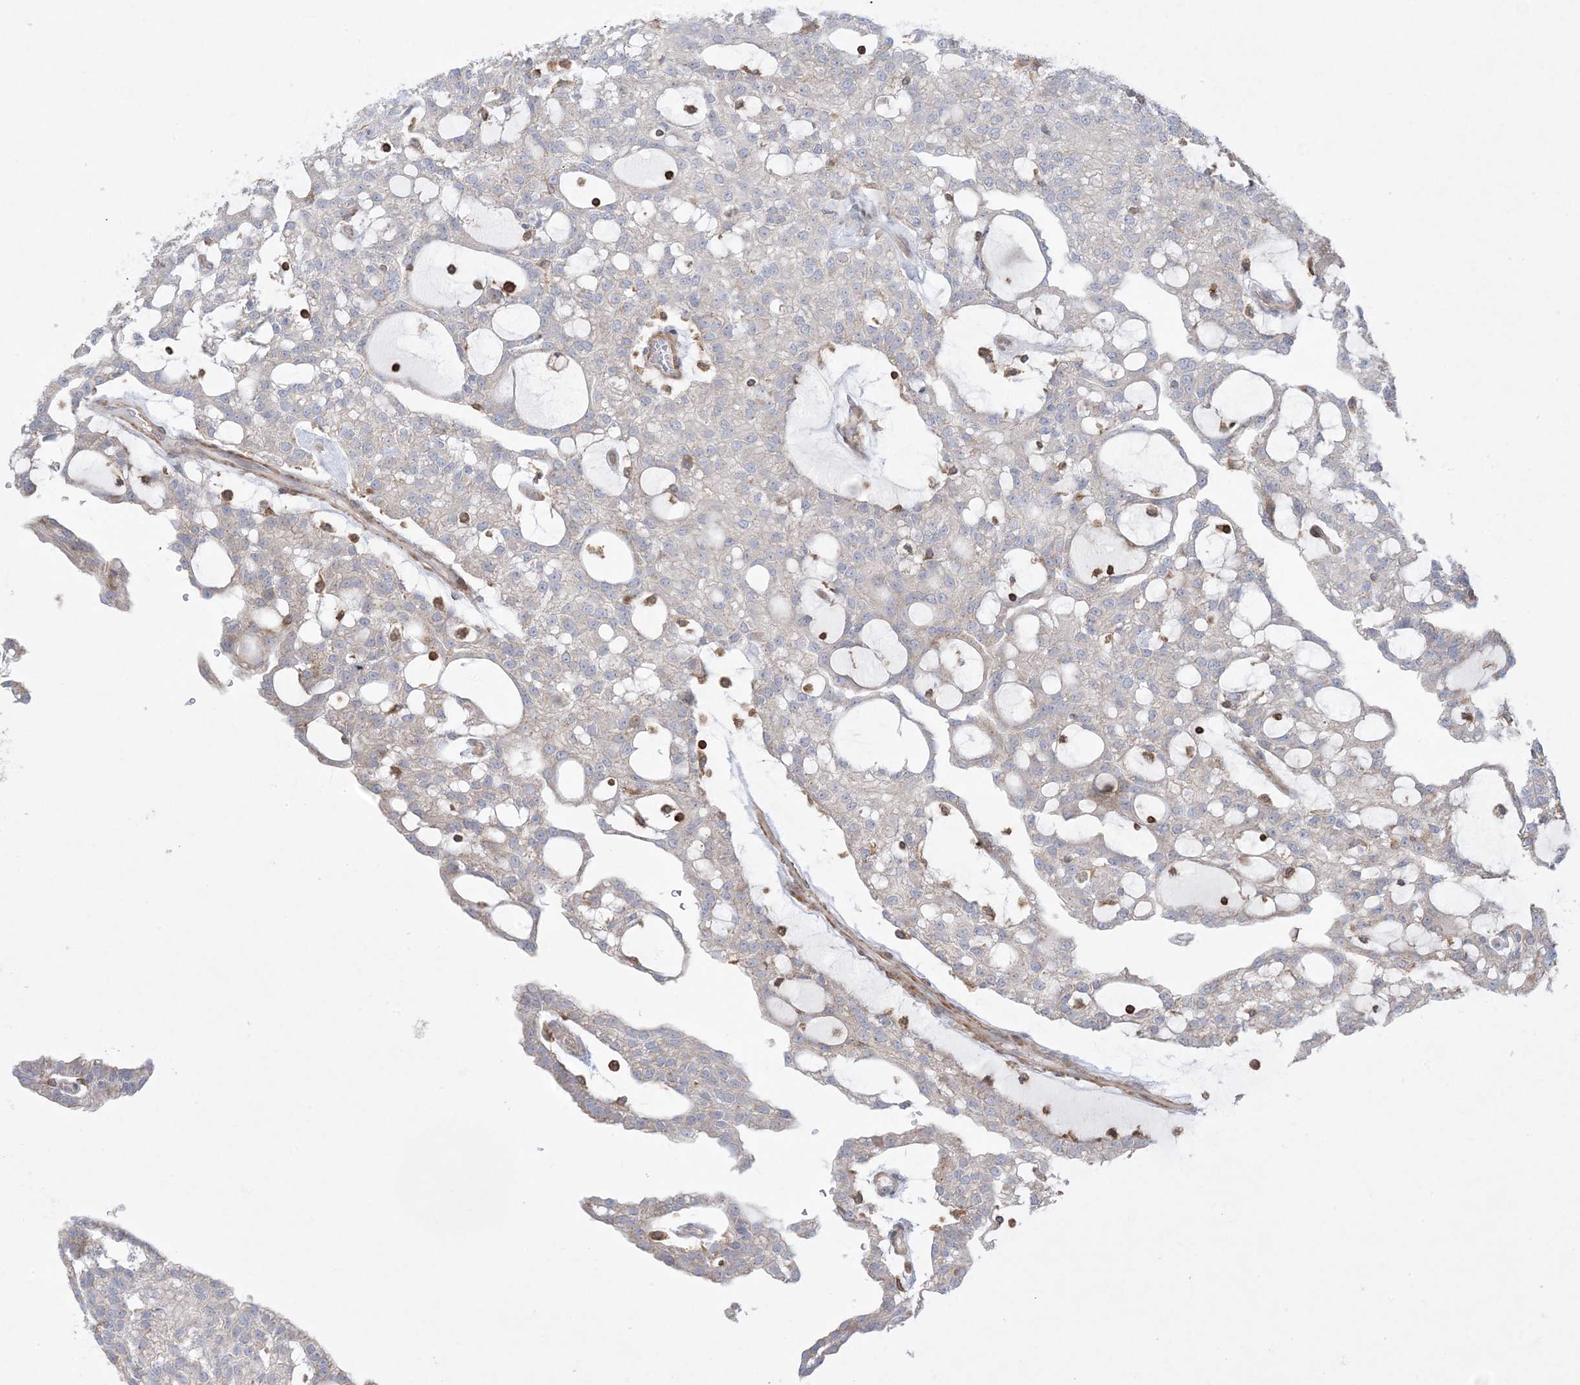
{"staining": {"intensity": "weak", "quantity": "<25%", "location": "cytoplasmic/membranous"}, "tissue": "renal cancer", "cell_type": "Tumor cells", "image_type": "cancer", "snomed": [{"axis": "morphology", "description": "Adenocarcinoma, NOS"}, {"axis": "topography", "description": "Kidney"}], "caption": "Tumor cells are negative for brown protein staining in renal adenocarcinoma.", "gene": "ARHGAP30", "patient": {"sex": "male", "age": 63}}